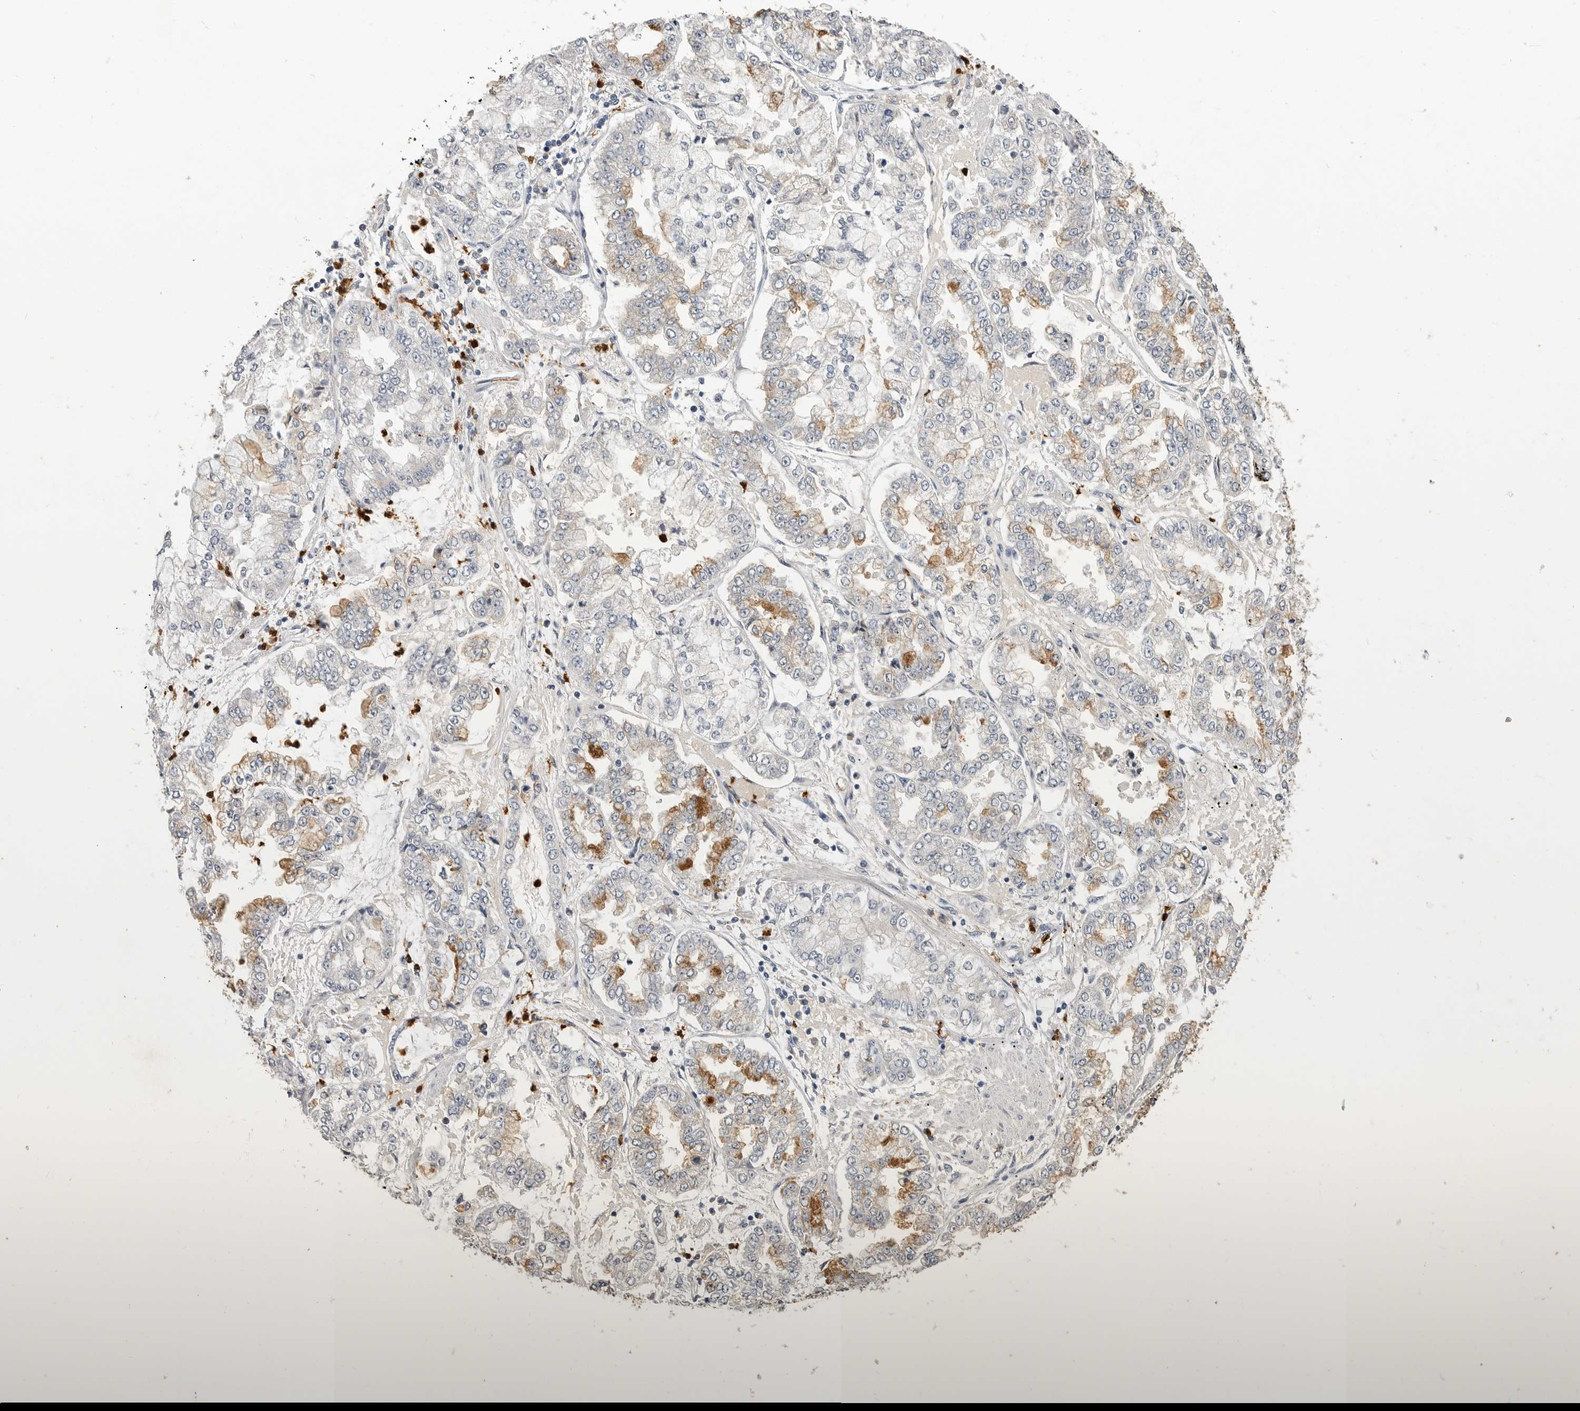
{"staining": {"intensity": "moderate", "quantity": "<25%", "location": "cytoplasmic/membranous"}, "tissue": "stomach cancer", "cell_type": "Tumor cells", "image_type": "cancer", "snomed": [{"axis": "morphology", "description": "Adenocarcinoma, NOS"}, {"axis": "topography", "description": "Stomach"}], "caption": "DAB immunohistochemical staining of adenocarcinoma (stomach) demonstrates moderate cytoplasmic/membranous protein positivity in approximately <25% of tumor cells.", "gene": "LTBR", "patient": {"sex": "male", "age": 76}}